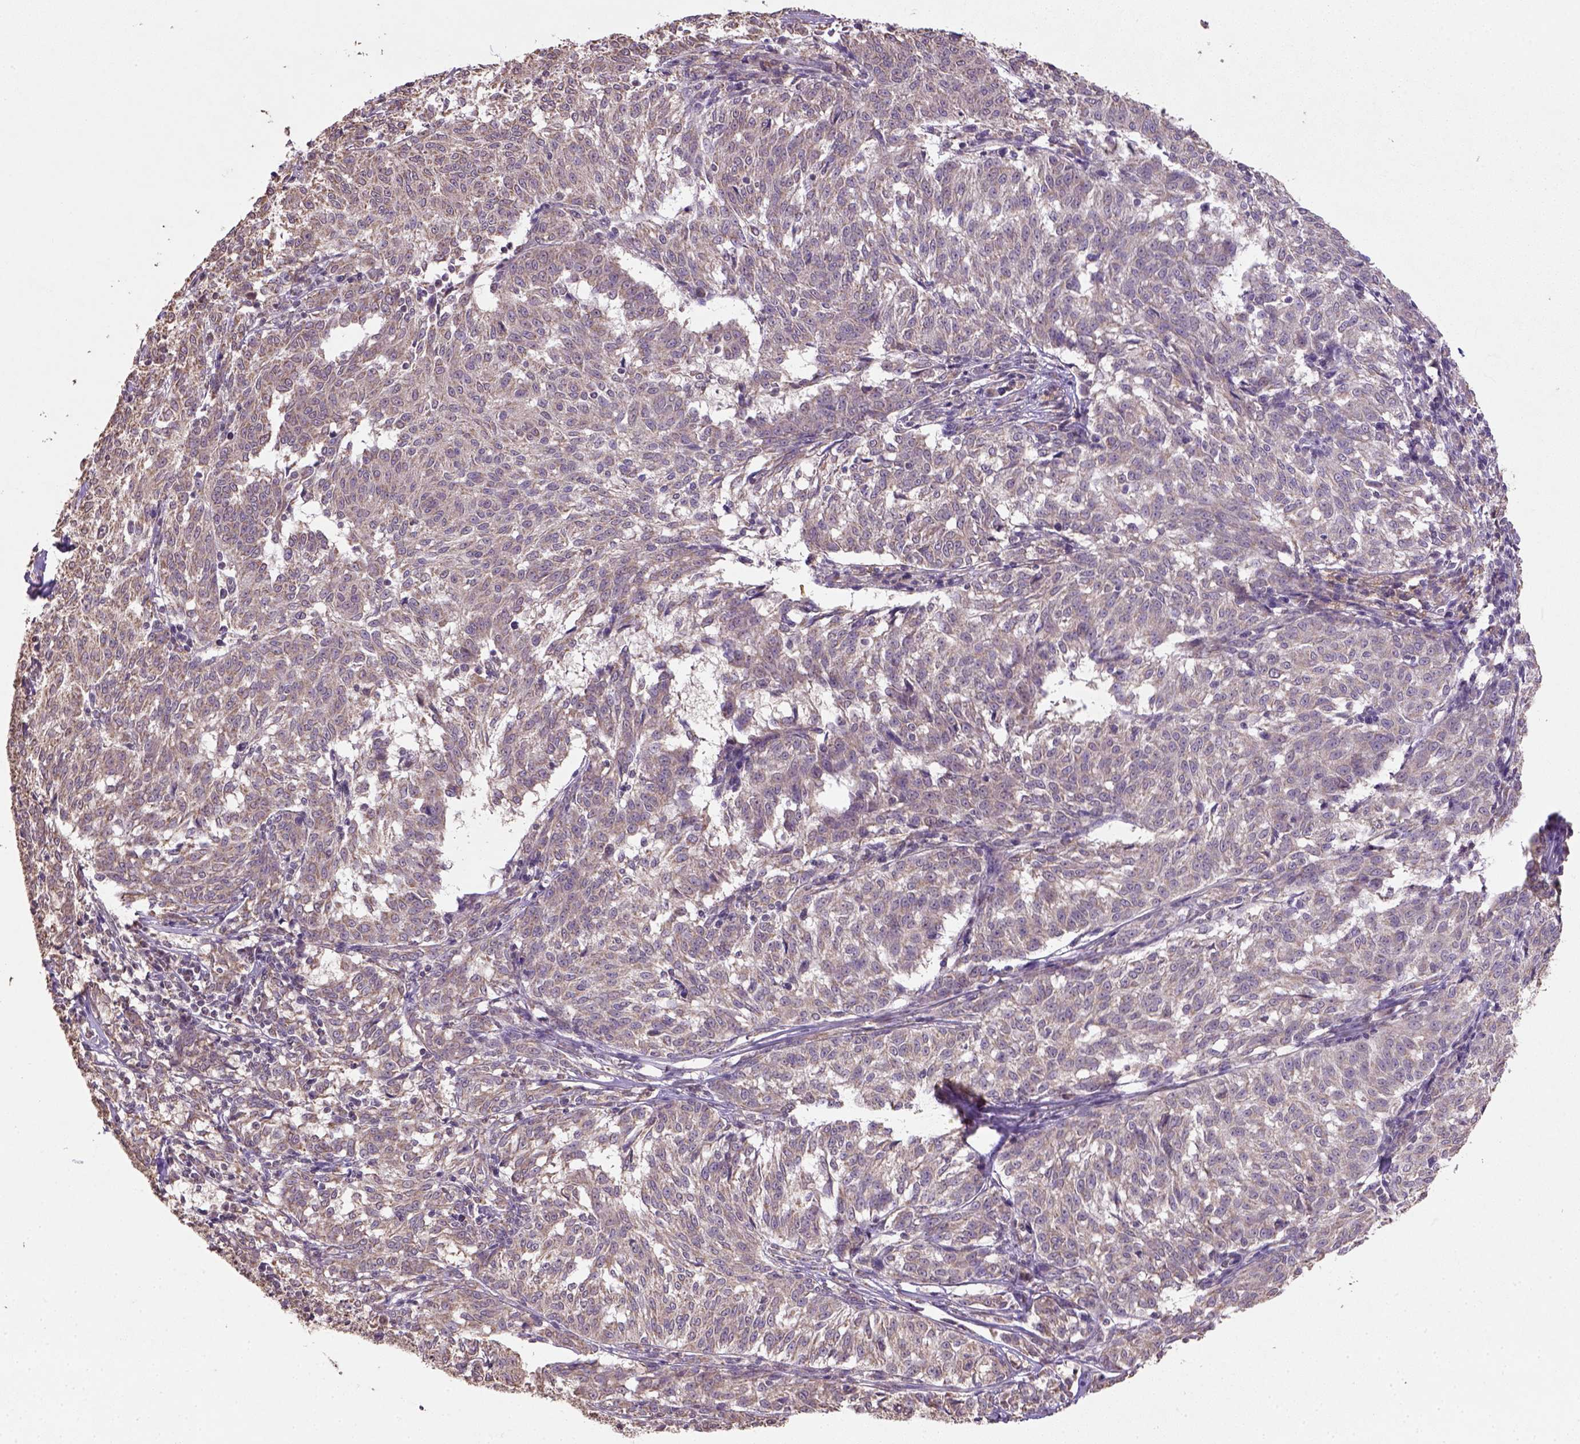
{"staining": {"intensity": "moderate", "quantity": "<25%", "location": "cytoplasmic/membranous"}, "tissue": "melanoma", "cell_type": "Tumor cells", "image_type": "cancer", "snomed": [{"axis": "morphology", "description": "Malignant melanoma, NOS"}, {"axis": "topography", "description": "Skin"}], "caption": "Moderate cytoplasmic/membranous protein staining is seen in approximately <25% of tumor cells in malignant melanoma.", "gene": "NUDT10", "patient": {"sex": "female", "age": 72}}